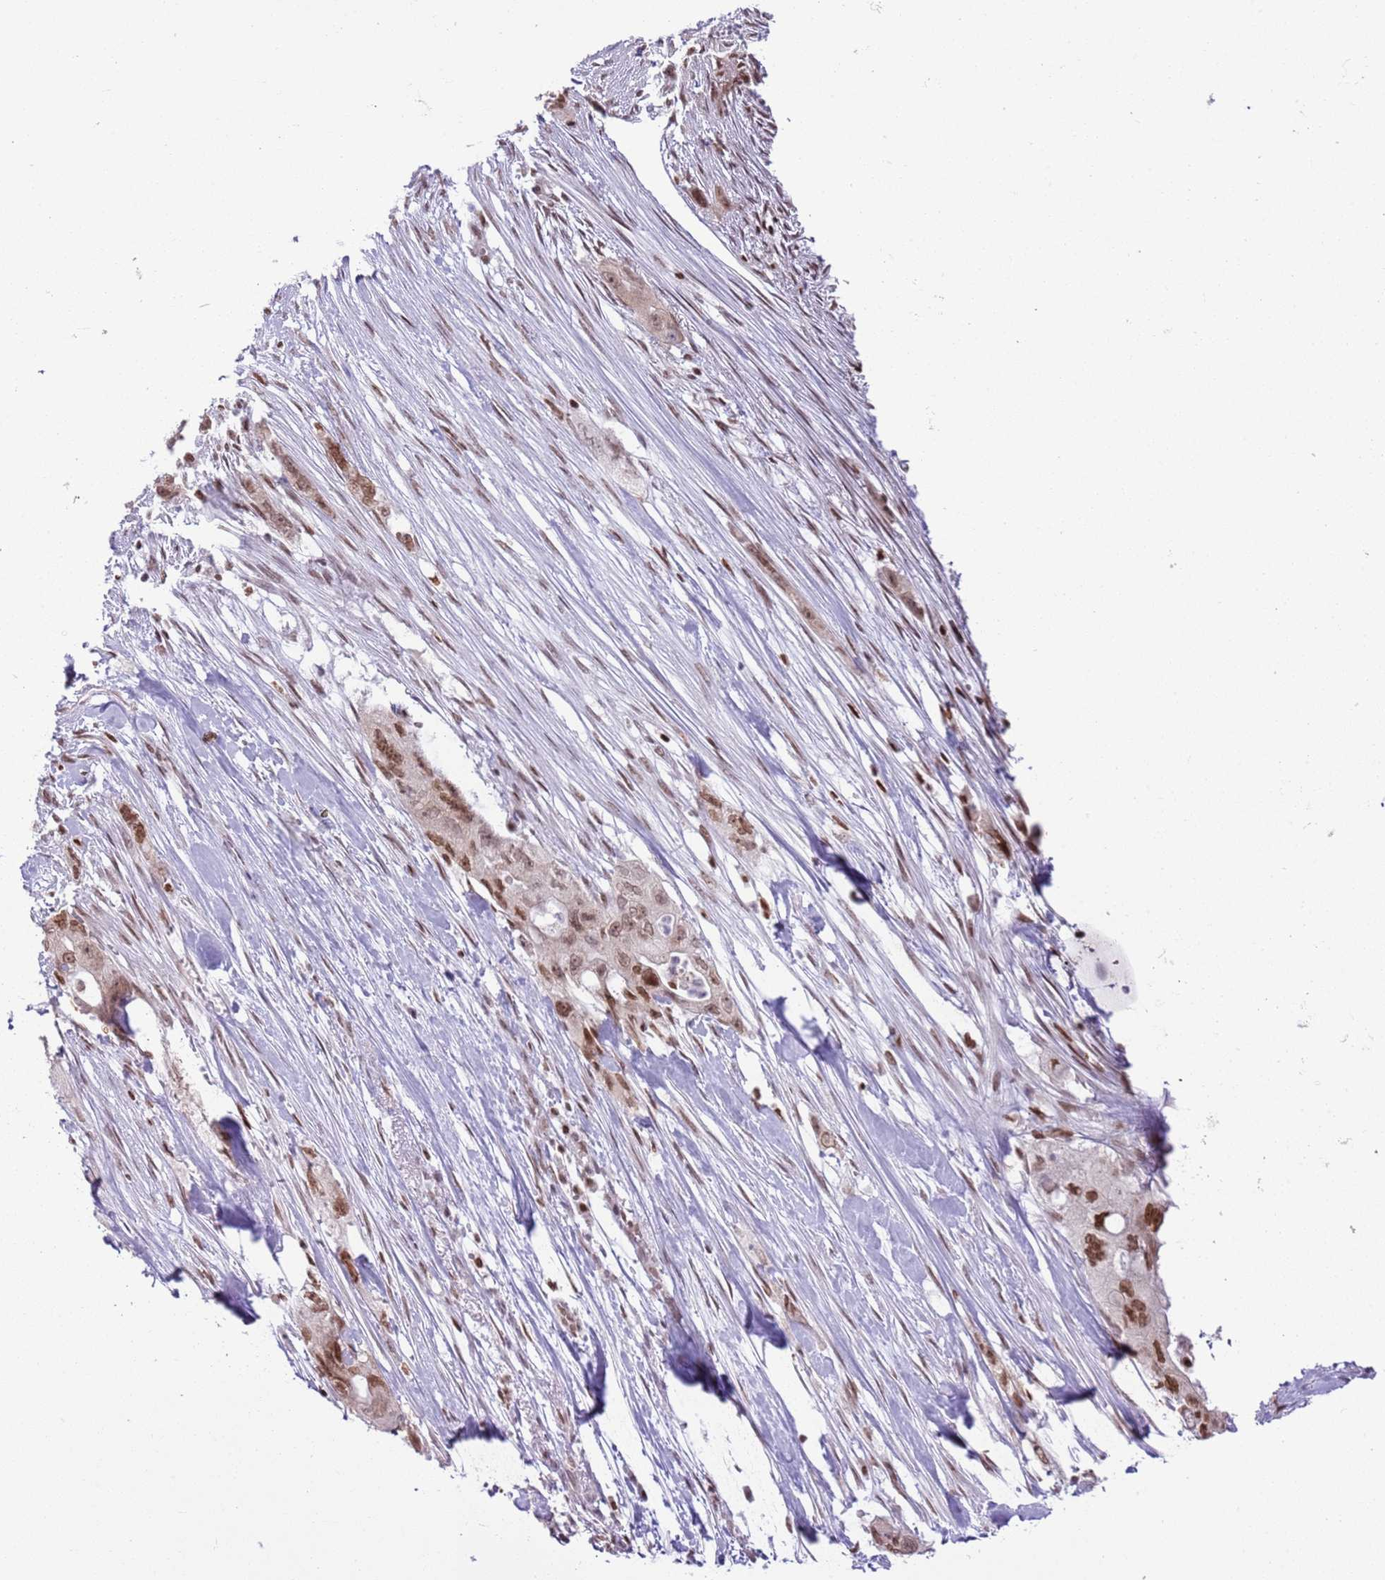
{"staining": {"intensity": "moderate", "quantity": ">75%", "location": "nuclear"}, "tissue": "pancreatic cancer", "cell_type": "Tumor cells", "image_type": "cancer", "snomed": [{"axis": "morphology", "description": "Adenocarcinoma, NOS"}, {"axis": "topography", "description": "Pancreas"}], "caption": "Immunohistochemical staining of human adenocarcinoma (pancreatic) displays medium levels of moderate nuclear protein expression in about >75% of tumor cells.", "gene": "SELENOH", "patient": {"sex": "female", "age": 73}}